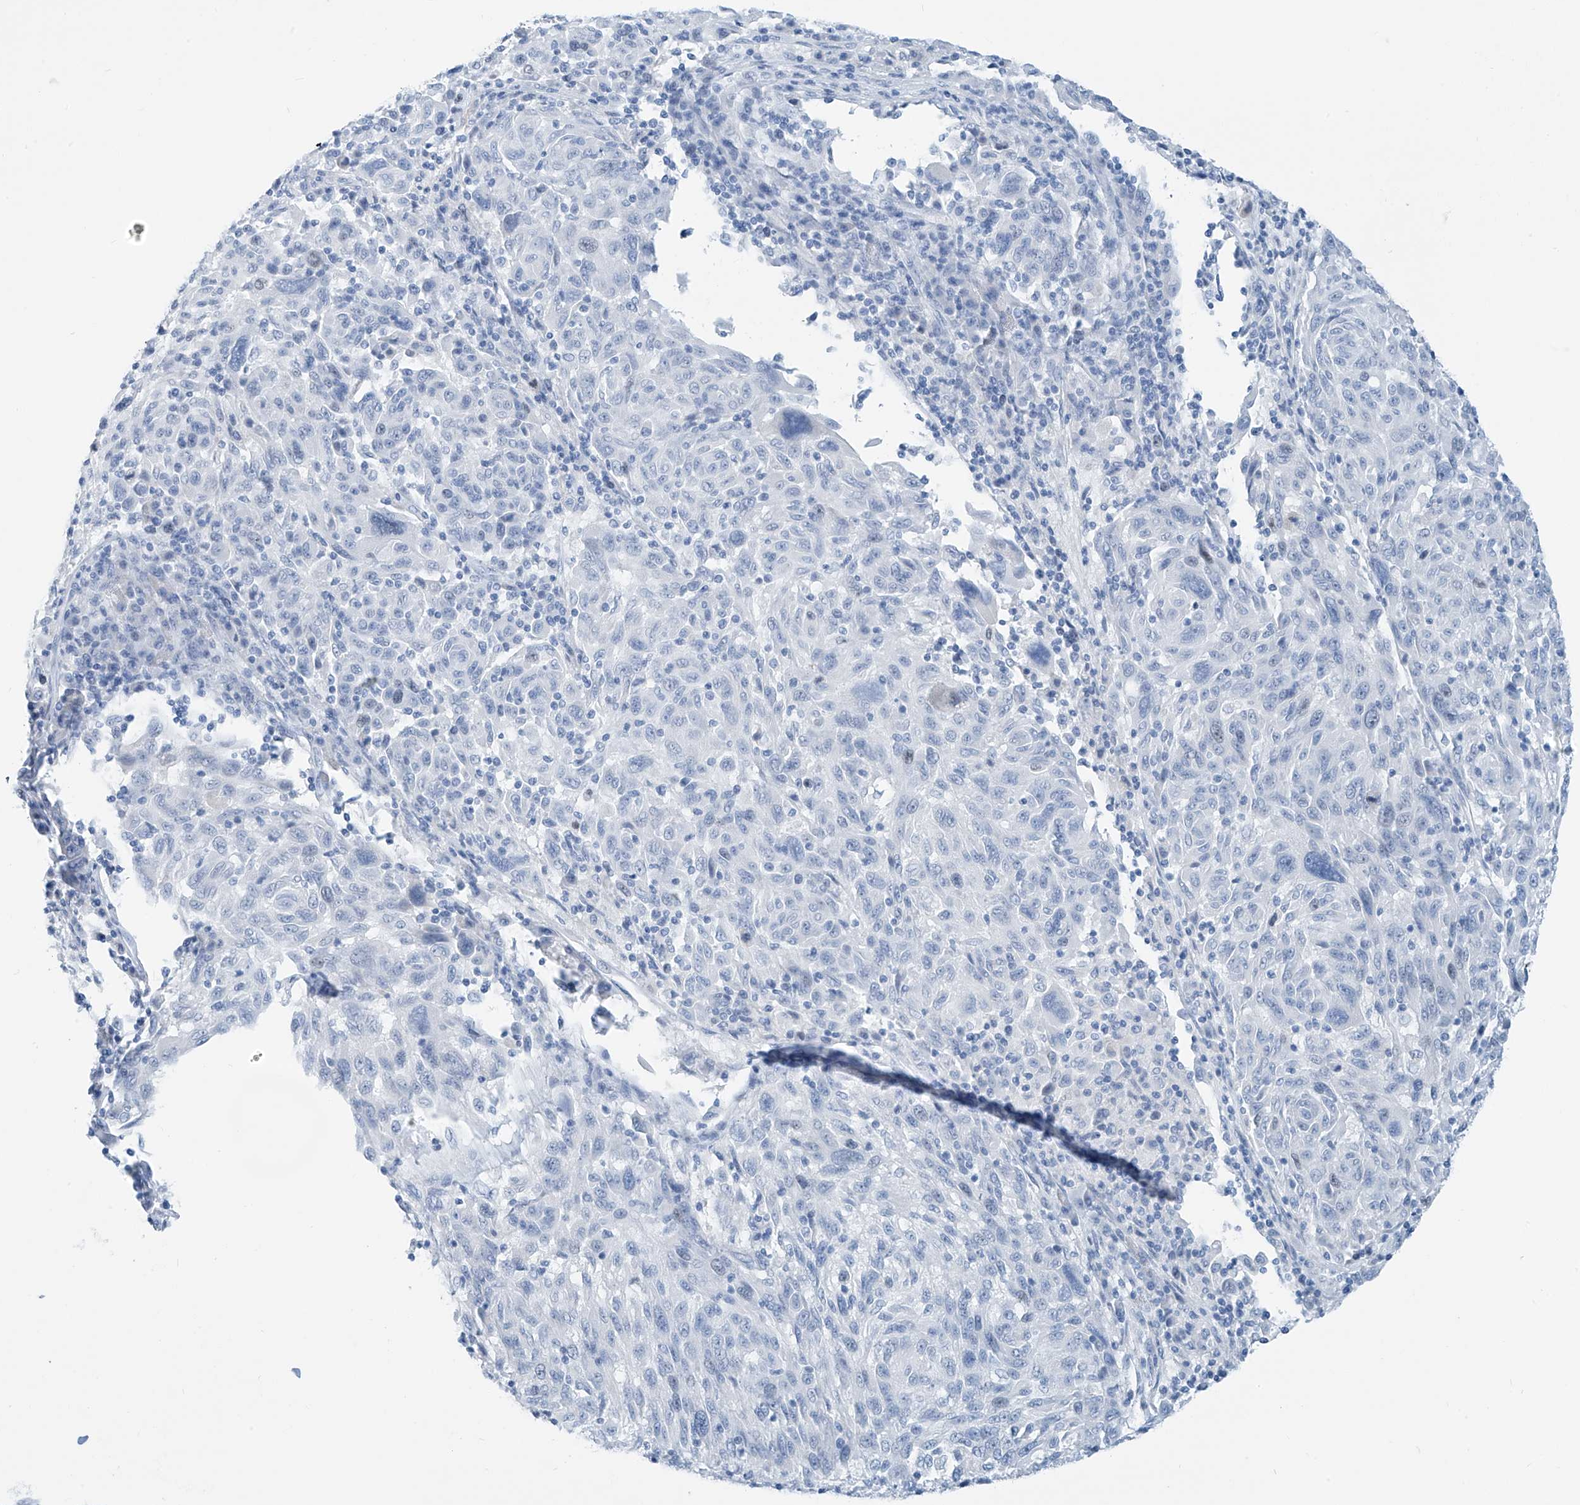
{"staining": {"intensity": "negative", "quantity": "none", "location": "none"}, "tissue": "melanoma", "cell_type": "Tumor cells", "image_type": "cancer", "snomed": [{"axis": "morphology", "description": "Malignant melanoma, NOS"}, {"axis": "topography", "description": "Skin"}], "caption": "Tumor cells show no significant protein expression in melanoma. The staining was performed using DAB (3,3'-diaminobenzidine) to visualize the protein expression in brown, while the nuclei were stained in blue with hematoxylin (Magnification: 20x).", "gene": "SGO2", "patient": {"sex": "male", "age": 53}}